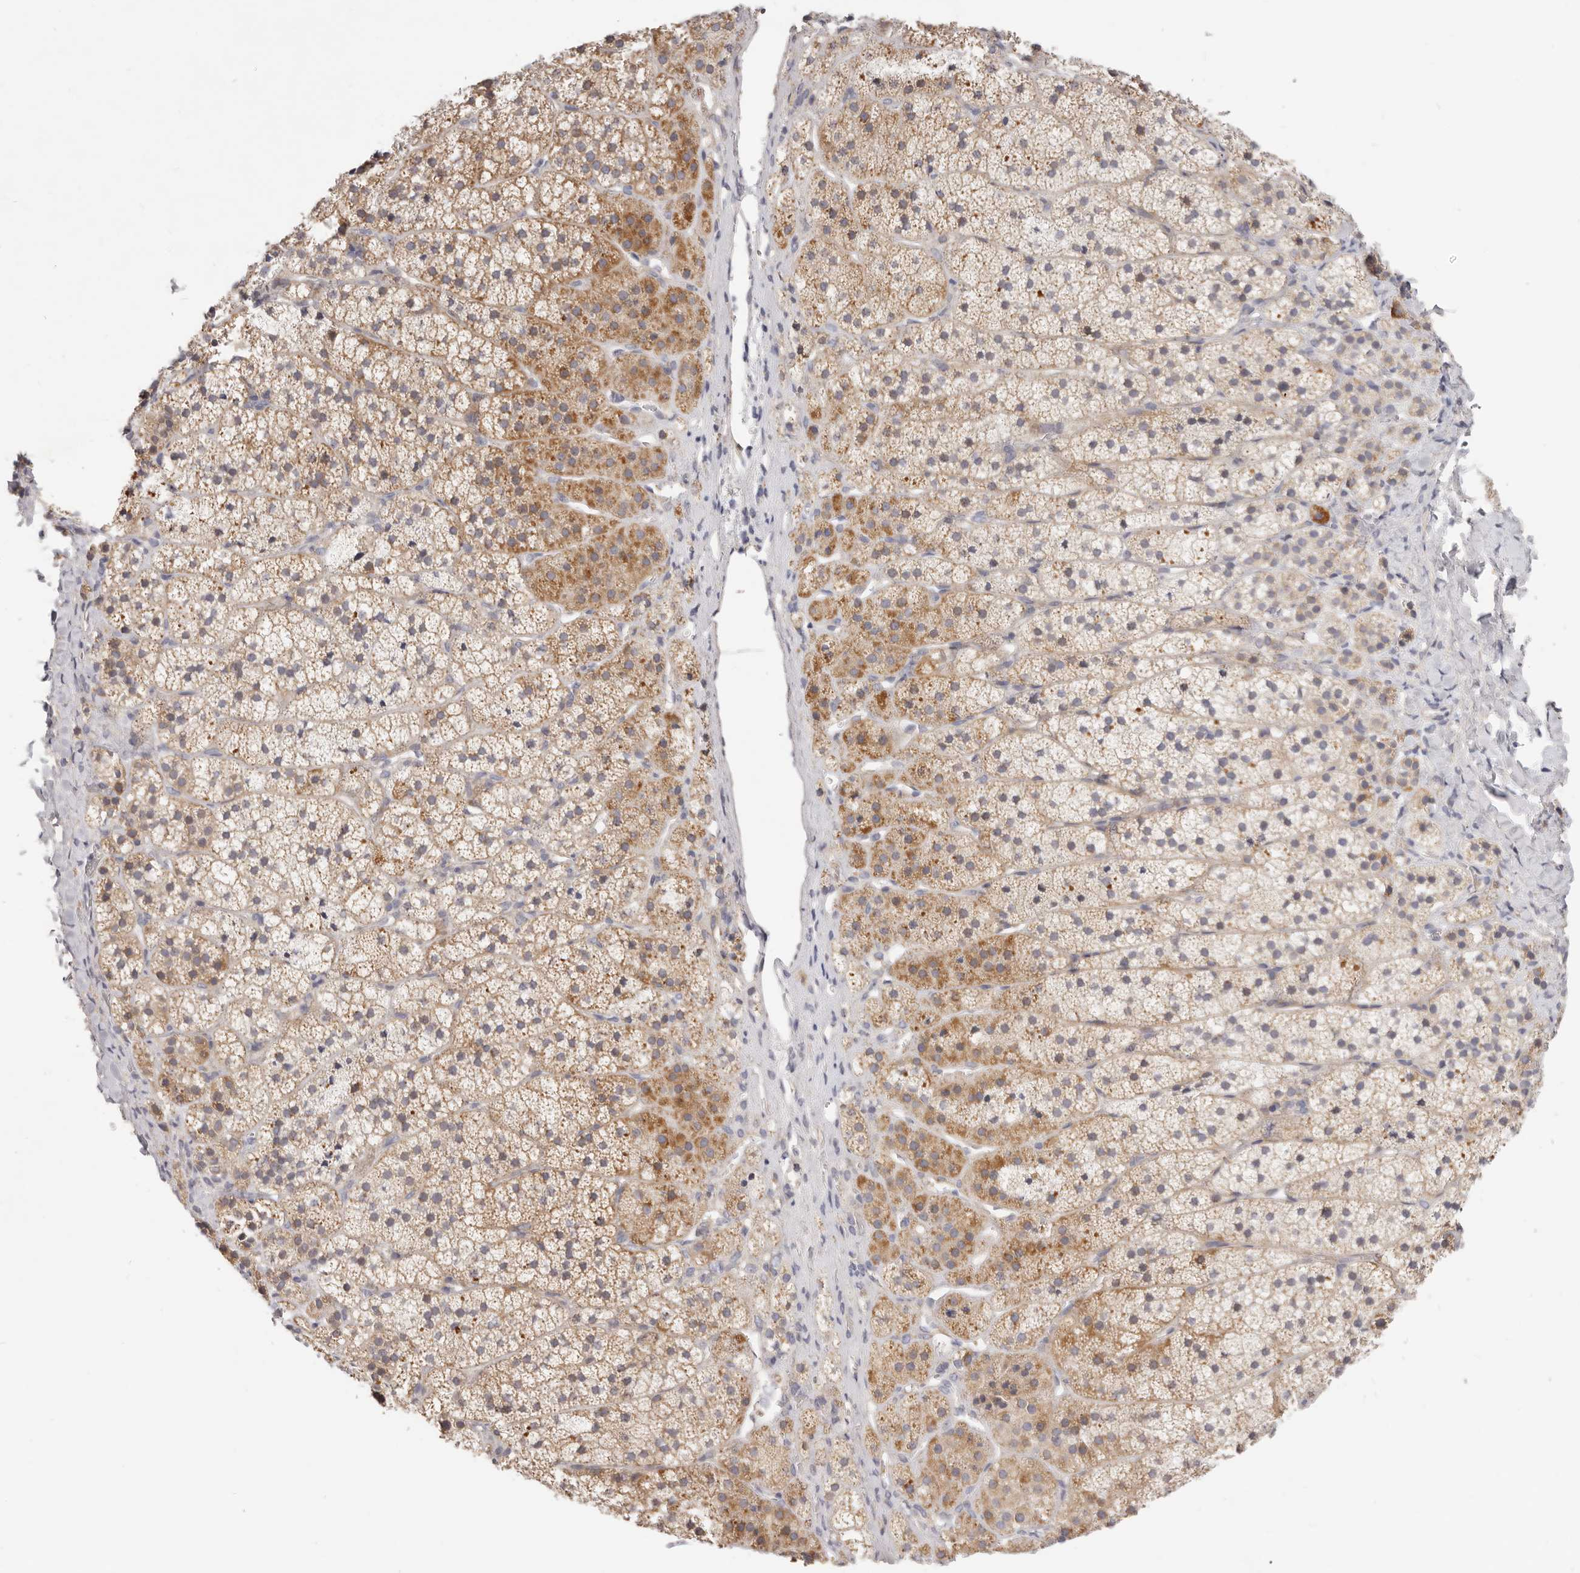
{"staining": {"intensity": "moderate", "quantity": ">75%", "location": "cytoplasmic/membranous"}, "tissue": "adrenal gland", "cell_type": "Glandular cells", "image_type": "normal", "snomed": [{"axis": "morphology", "description": "Normal tissue, NOS"}, {"axis": "topography", "description": "Adrenal gland"}], "caption": "Moderate cytoplasmic/membranous expression is appreciated in approximately >75% of glandular cells in unremarkable adrenal gland.", "gene": "TFB2M", "patient": {"sex": "female", "age": 44}}